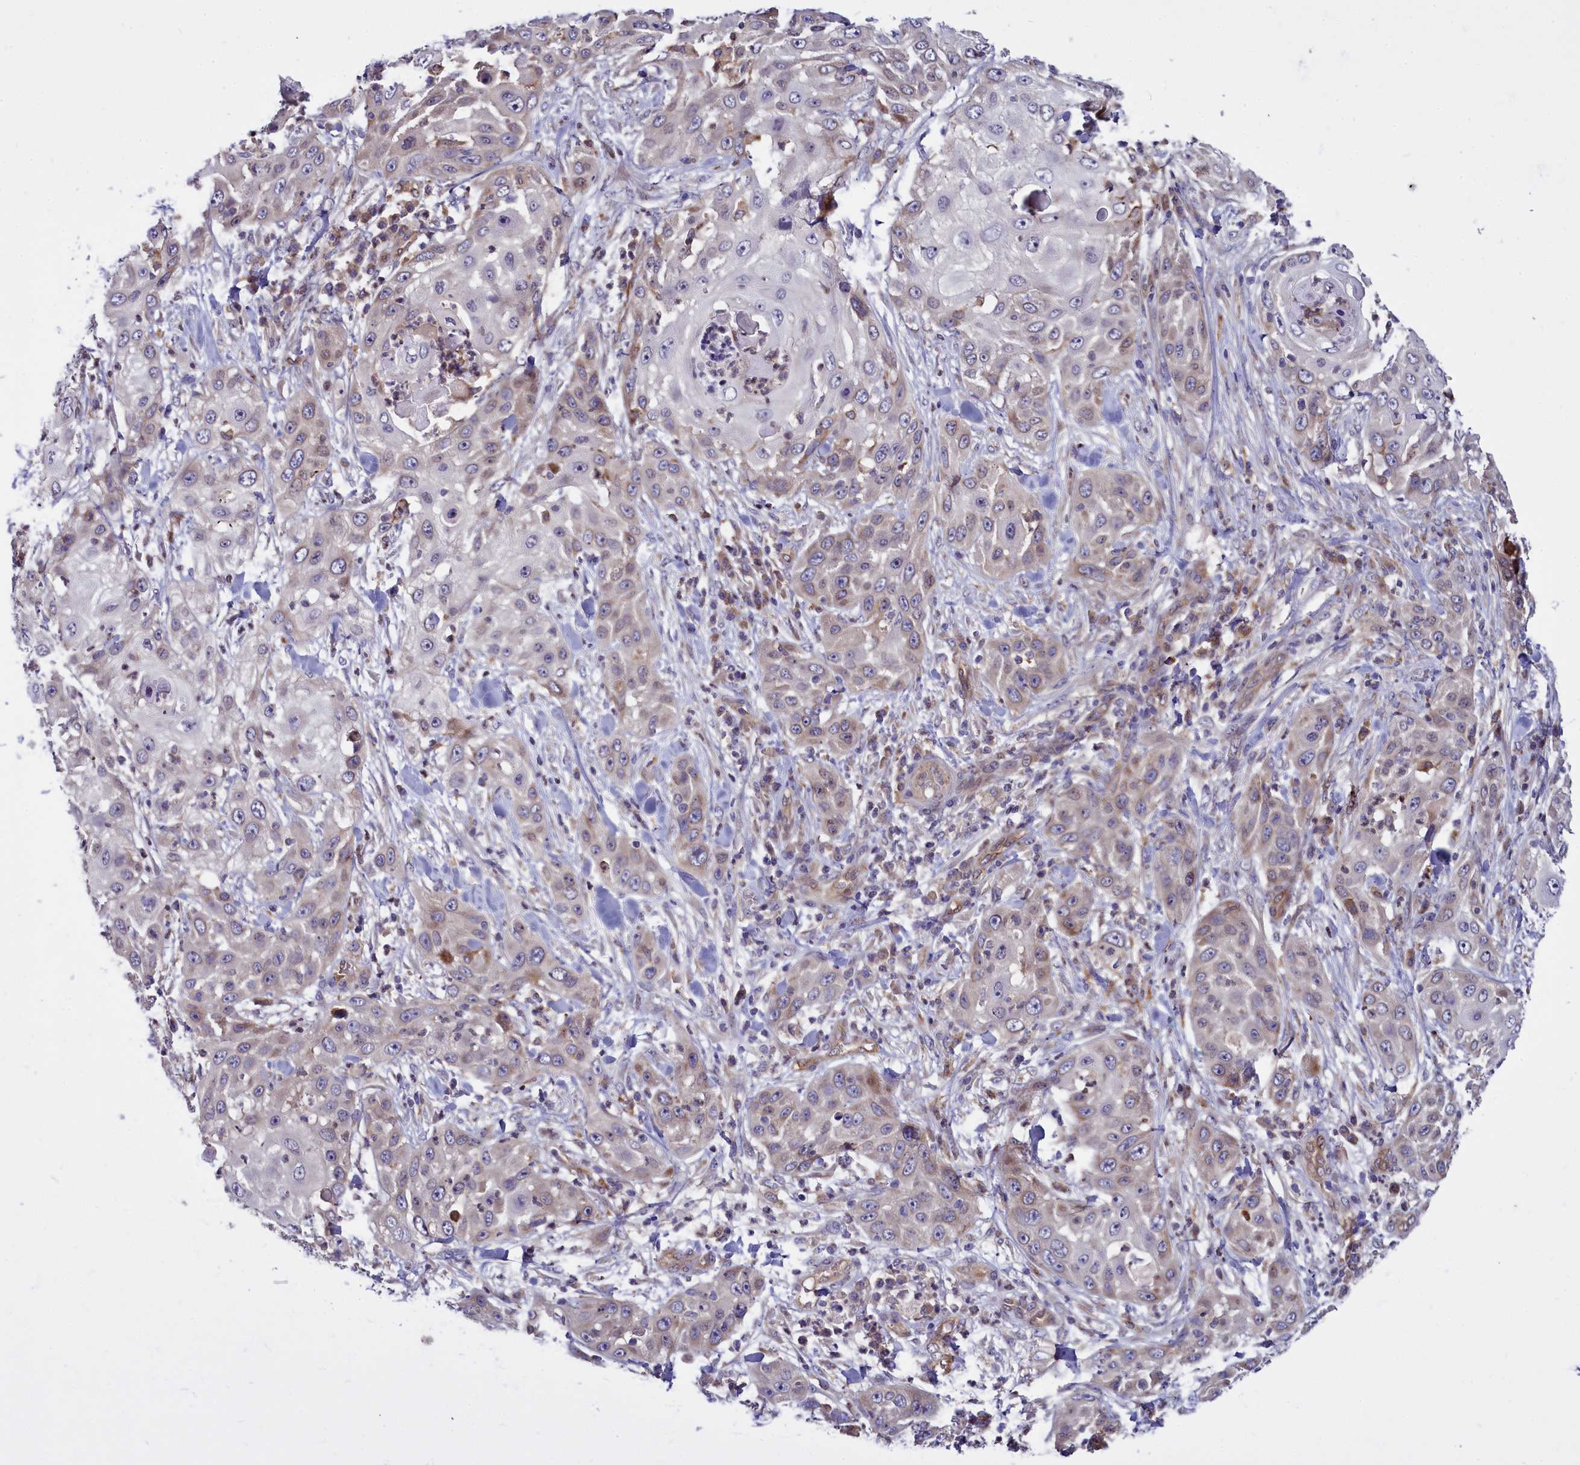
{"staining": {"intensity": "weak", "quantity": "<25%", "location": "cytoplasmic/membranous"}, "tissue": "skin cancer", "cell_type": "Tumor cells", "image_type": "cancer", "snomed": [{"axis": "morphology", "description": "Squamous cell carcinoma, NOS"}, {"axis": "topography", "description": "Skin"}], "caption": "Human skin cancer stained for a protein using IHC demonstrates no staining in tumor cells.", "gene": "RAPGEF4", "patient": {"sex": "female", "age": 44}}